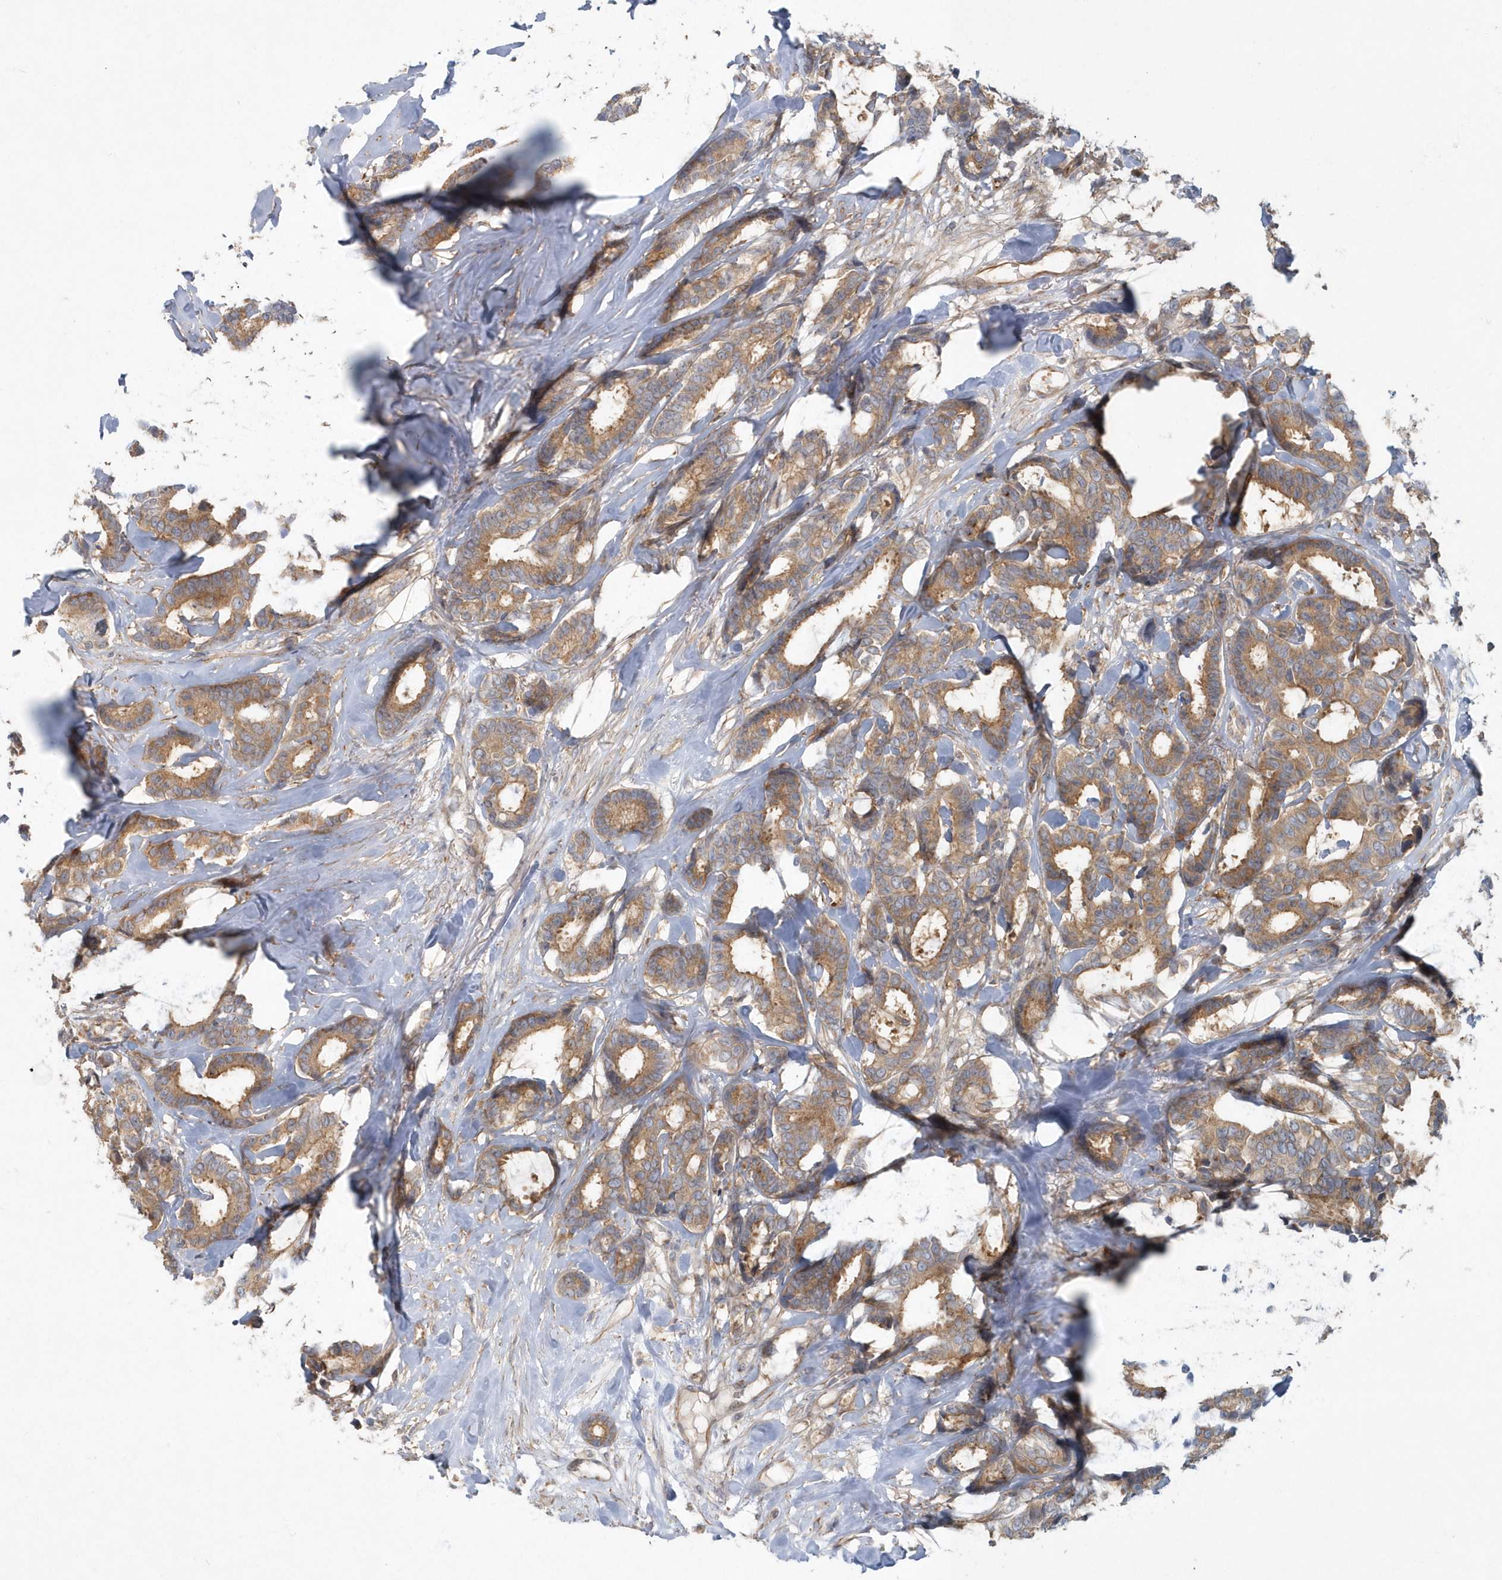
{"staining": {"intensity": "moderate", "quantity": ">75%", "location": "cytoplasmic/membranous"}, "tissue": "breast cancer", "cell_type": "Tumor cells", "image_type": "cancer", "snomed": [{"axis": "morphology", "description": "Duct carcinoma"}, {"axis": "topography", "description": "Breast"}], "caption": "Breast cancer stained with a protein marker shows moderate staining in tumor cells.", "gene": "ARHGEF38", "patient": {"sex": "female", "age": 87}}